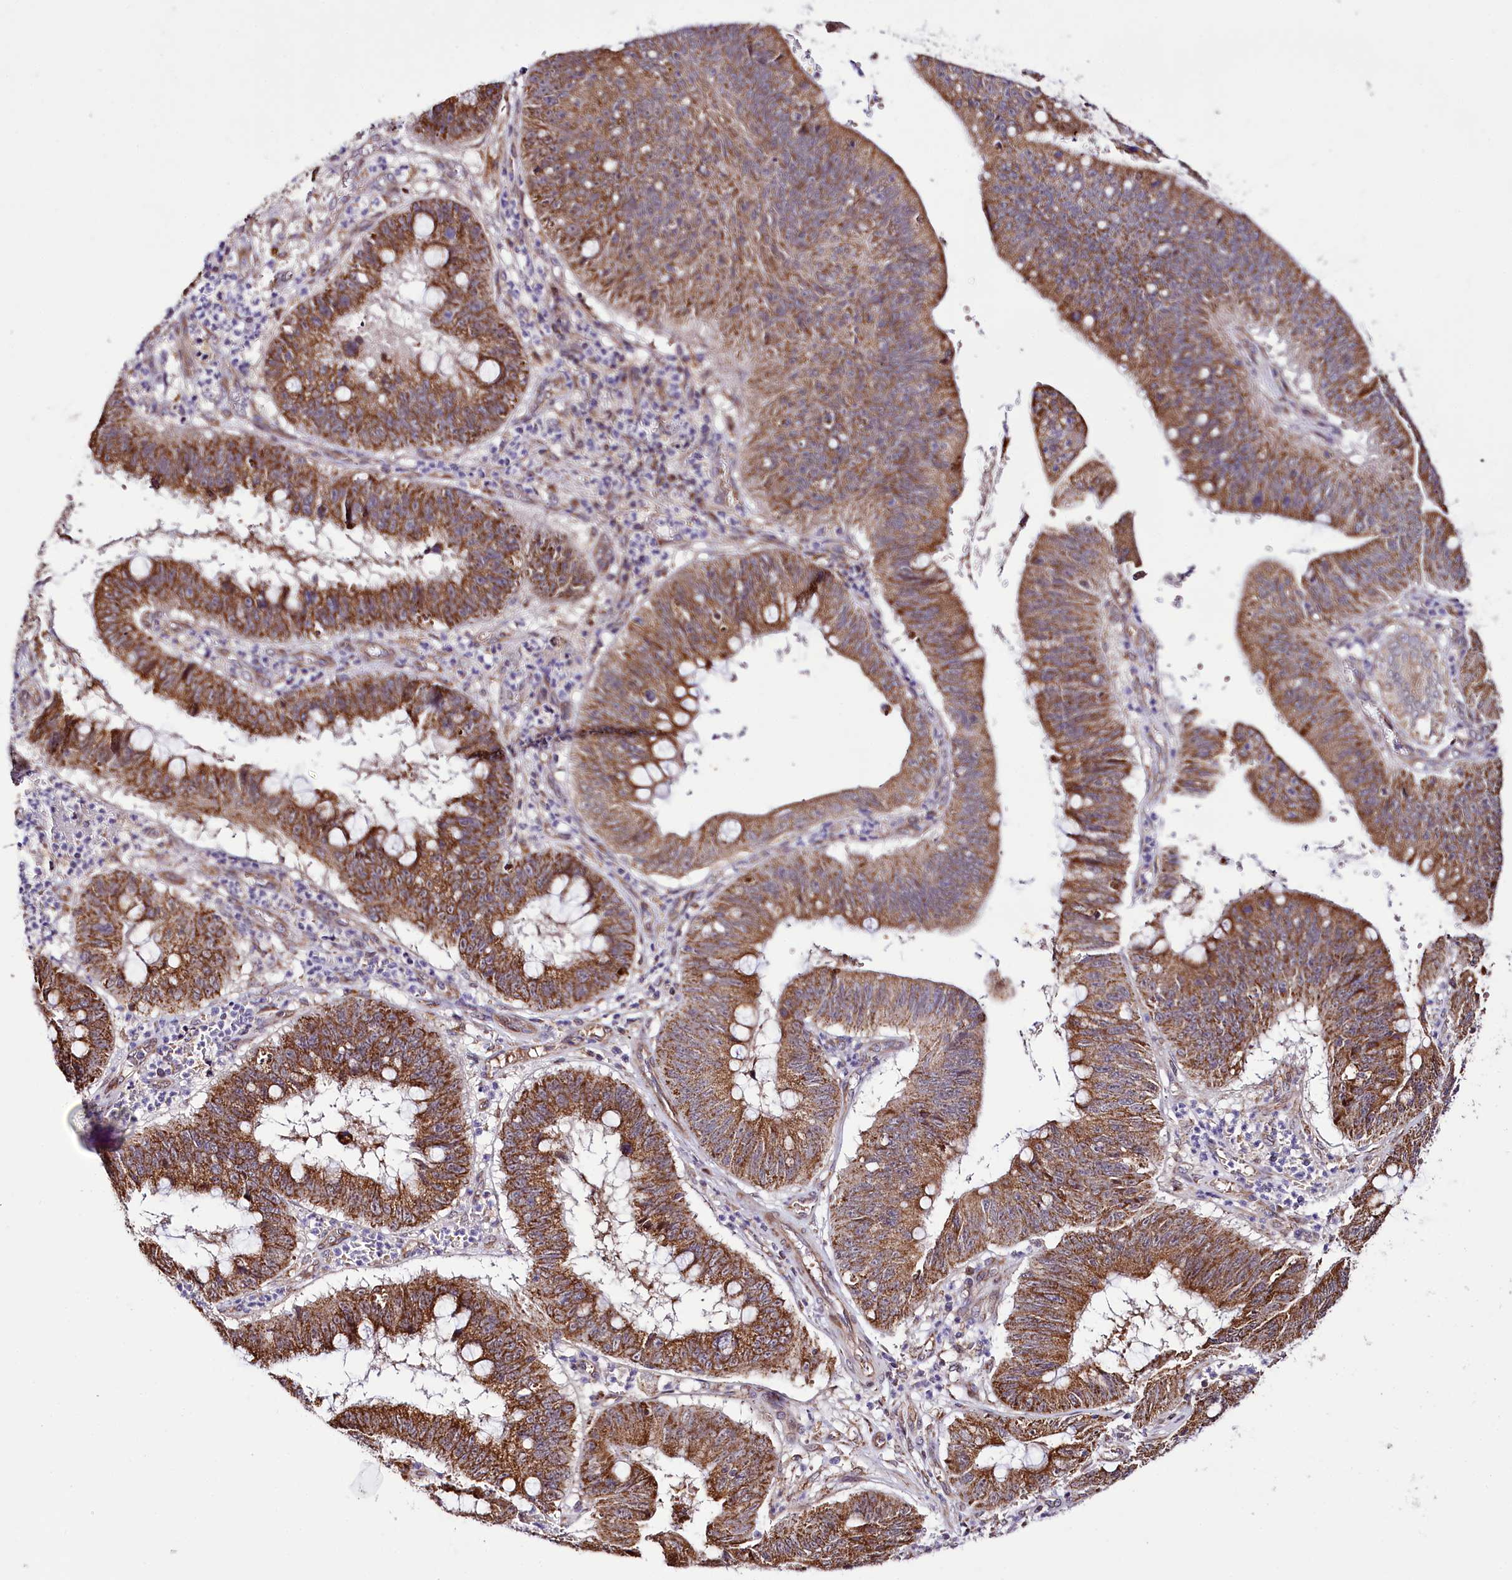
{"staining": {"intensity": "strong", "quantity": ">75%", "location": "cytoplasmic/membranous"}, "tissue": "stomach cancer", "cell_type": "Tumor cells", "image_type": "cancer", "snomed": [{"axis": "morphology", "description": "Adenocarcinoma, NOS"}, {"axis": "topography", "description": "Stomach"}], "caption": "Protein expression analysis of stomach cancer demonstrates strong cytoplasmic/membranous expression in approximately >75% of tumor cells.", "gene": "ST7", "patient": {"sex": "male", "age": 59}}